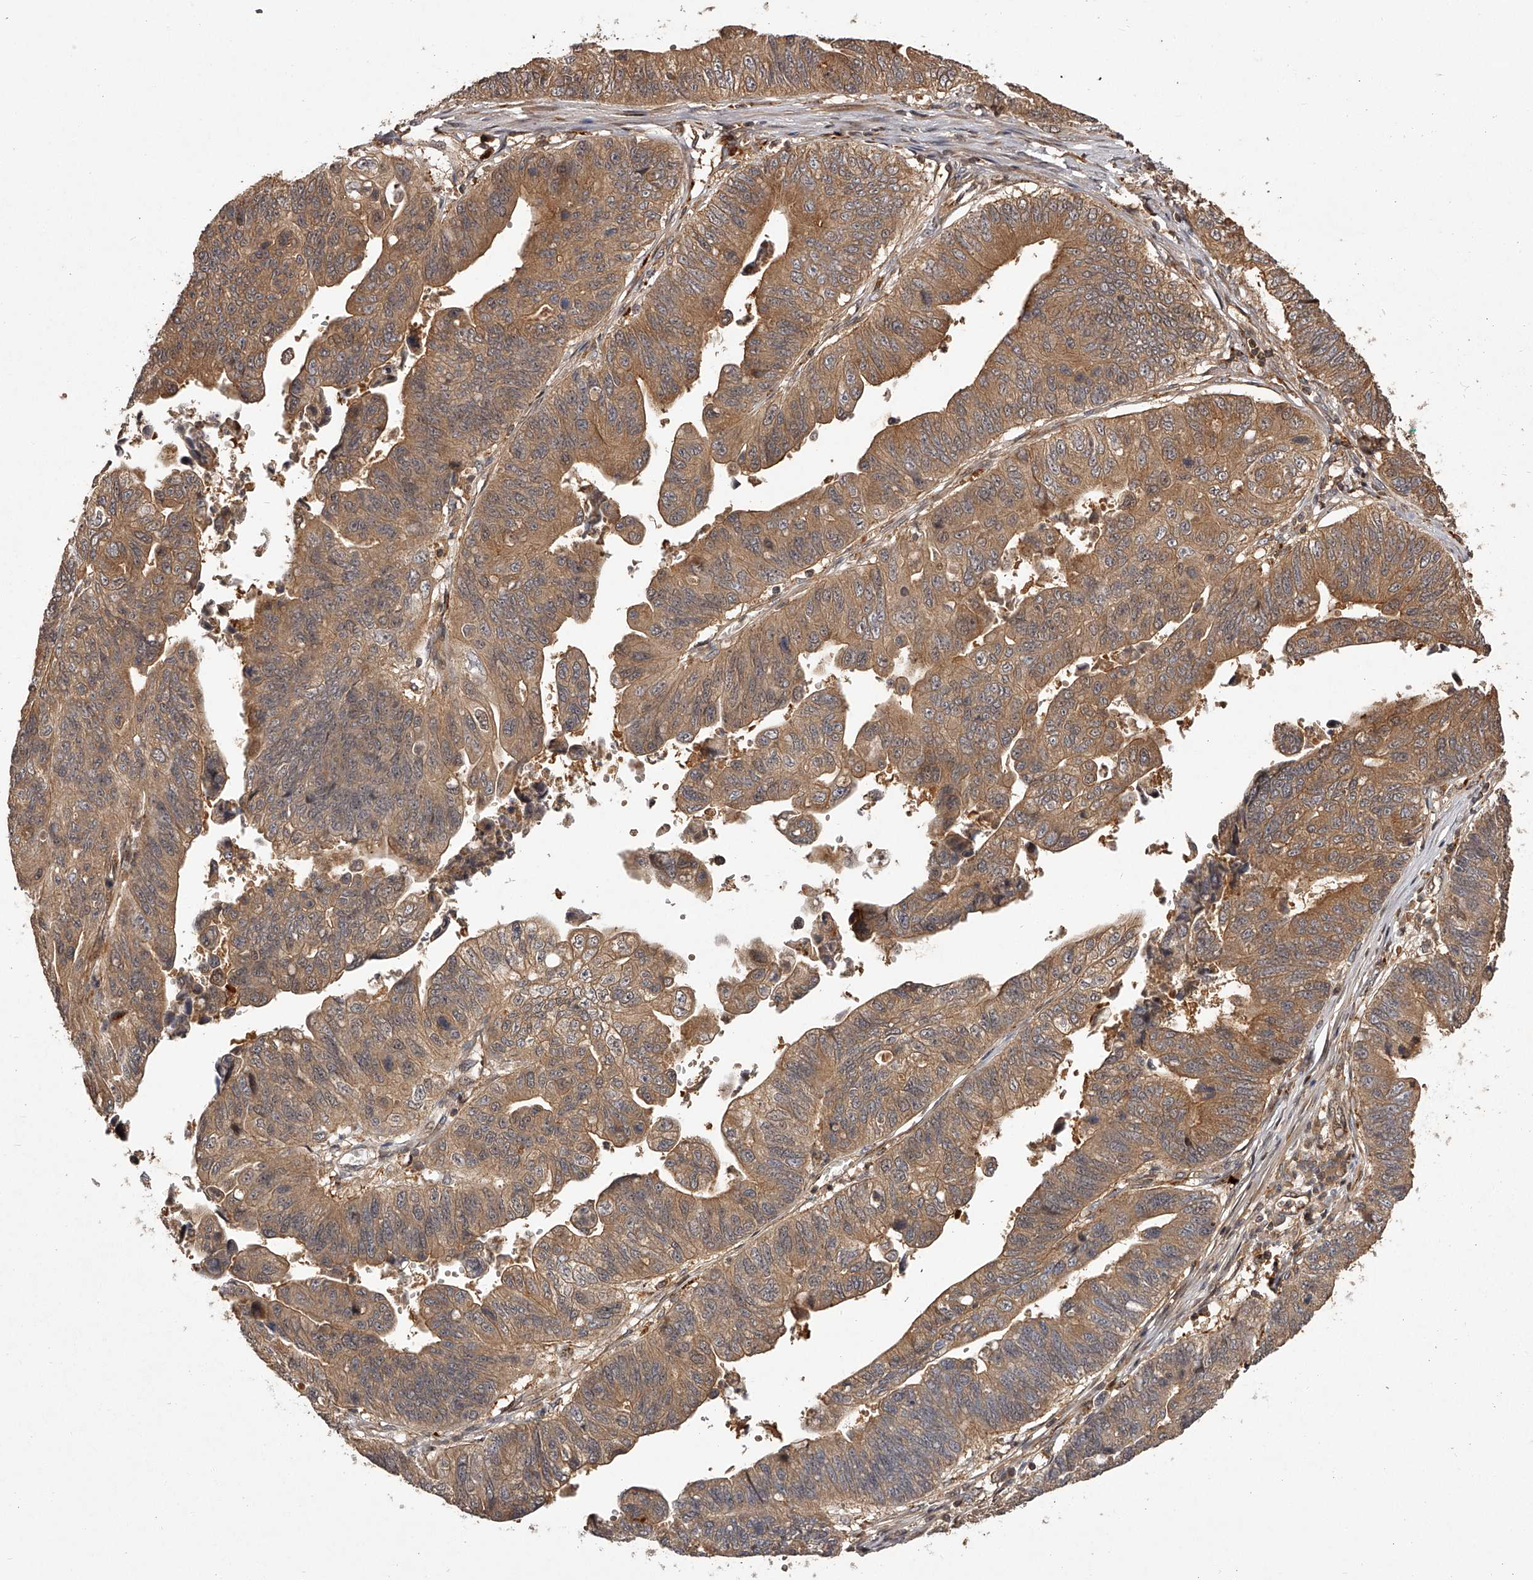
{"staining": {"intensity": "moderate", "quantity": ">75%", "location": "cytoplasmic/membranous"}, "tissue": "stomach cancer", "cell_type": "Tumor cells", "image_type": "cancer", "snomed": [{"axis": "morphology", "description": "Adenocarcinoma, NOS"}, {"axis": "topography", "description": "Stomach"}], "caption": "Human stomach cancer stained with a brown dye shows moderate cytoplasmic/membranous positive expression in approximately >75% of tumor cells.", "gene": "CRYZL1", "patient": {"sex": "male", "age": 59}}